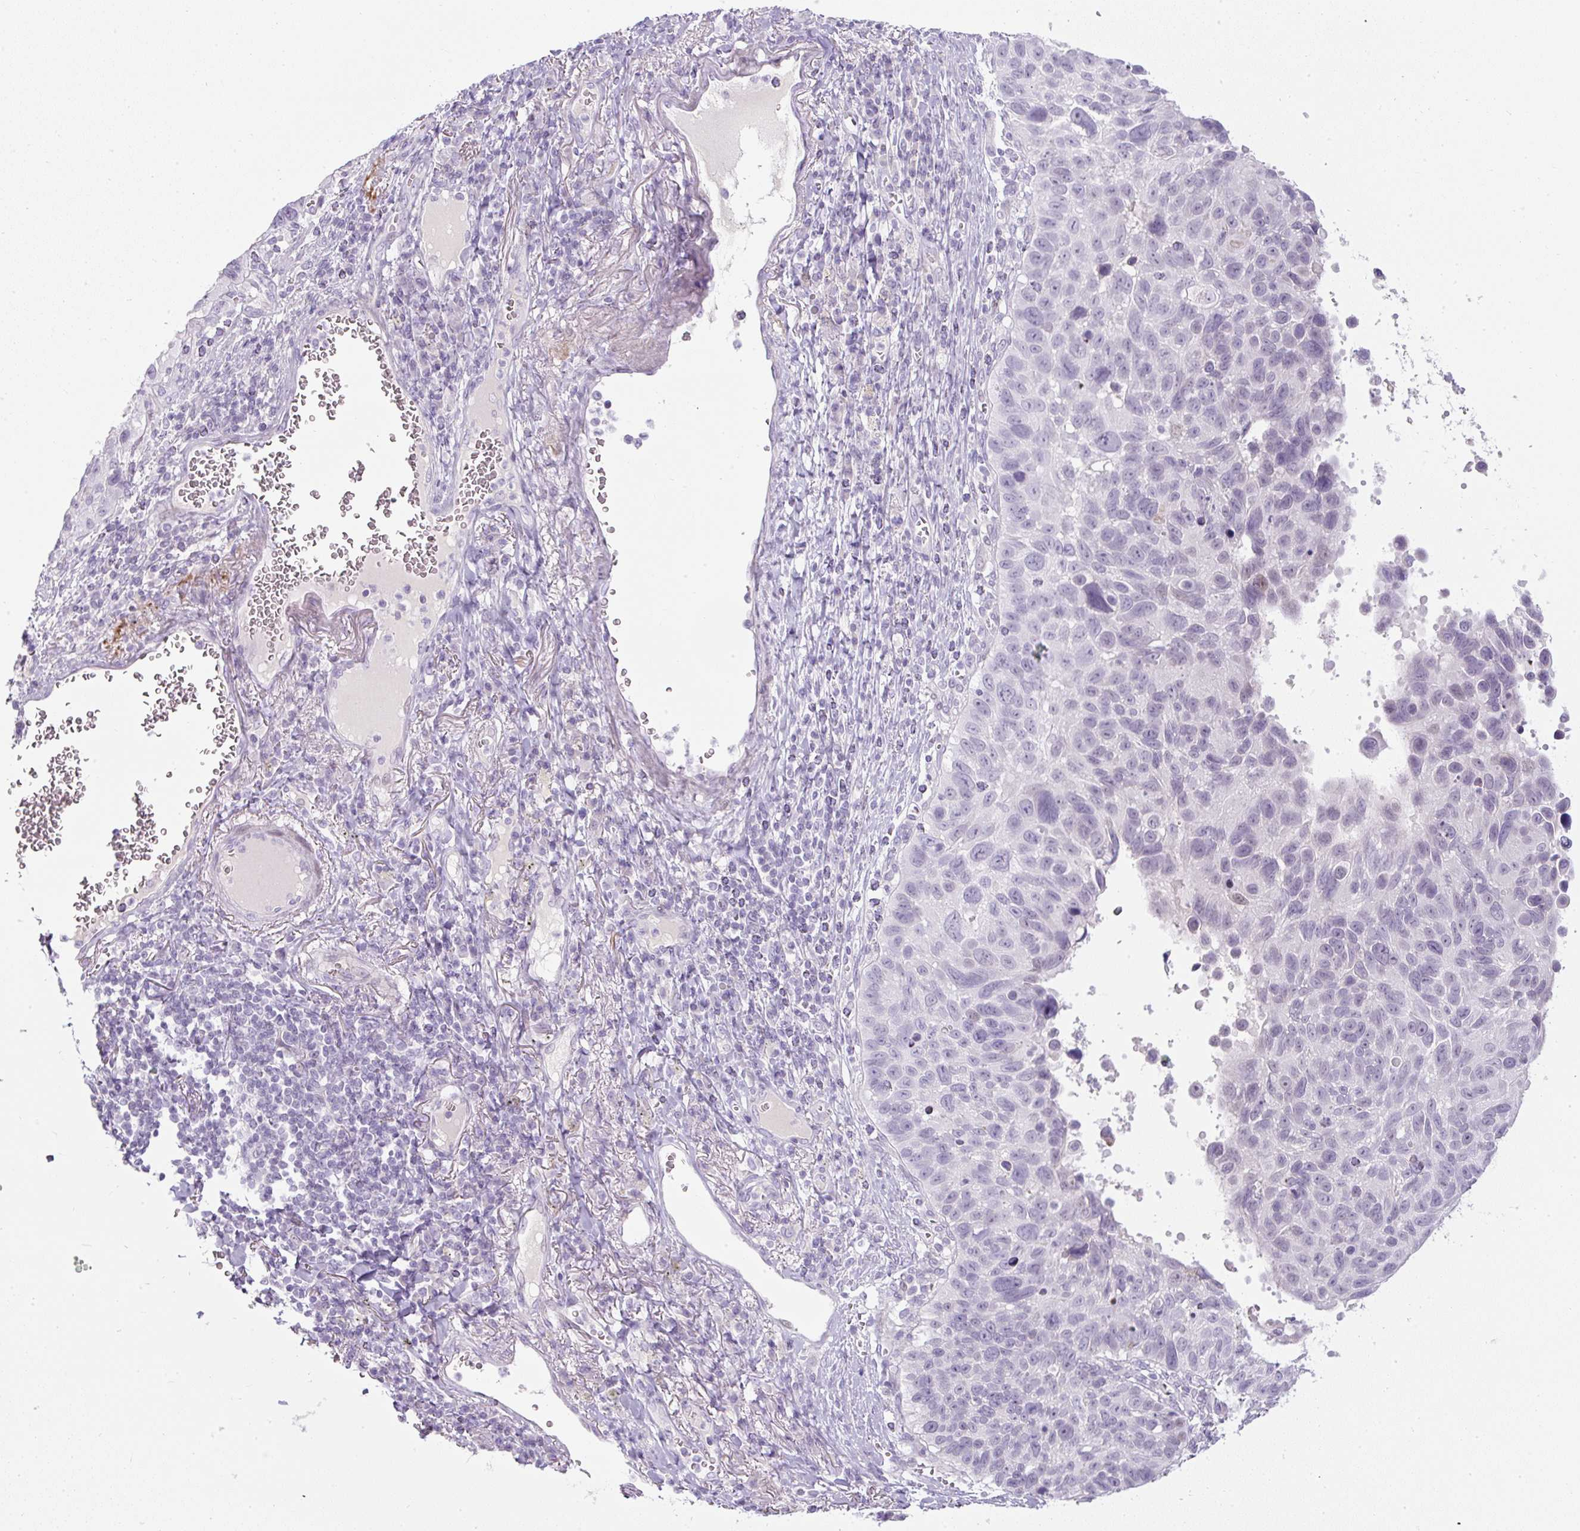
{"staining": {"intensity": "negative", "quantity": "none", "location": "none"}, "tissue": "lung cancer", "cell_type": "Tumor cells", "image_type": "cancer", "snomed": [{"axis": "morphology", "description": "Squamous cell carcinoma, NOS"}, {"axis": "topography", "description": "Lung"}], "caption": "Immunohistochemistry (IHC) image of human squamous cell carcinoma (lung) stained for a protein (brown), which demonstrates no positivity in tumor cells.", "gene": "FGFBP3", "patient": {"sex": "male", "age": 66}}